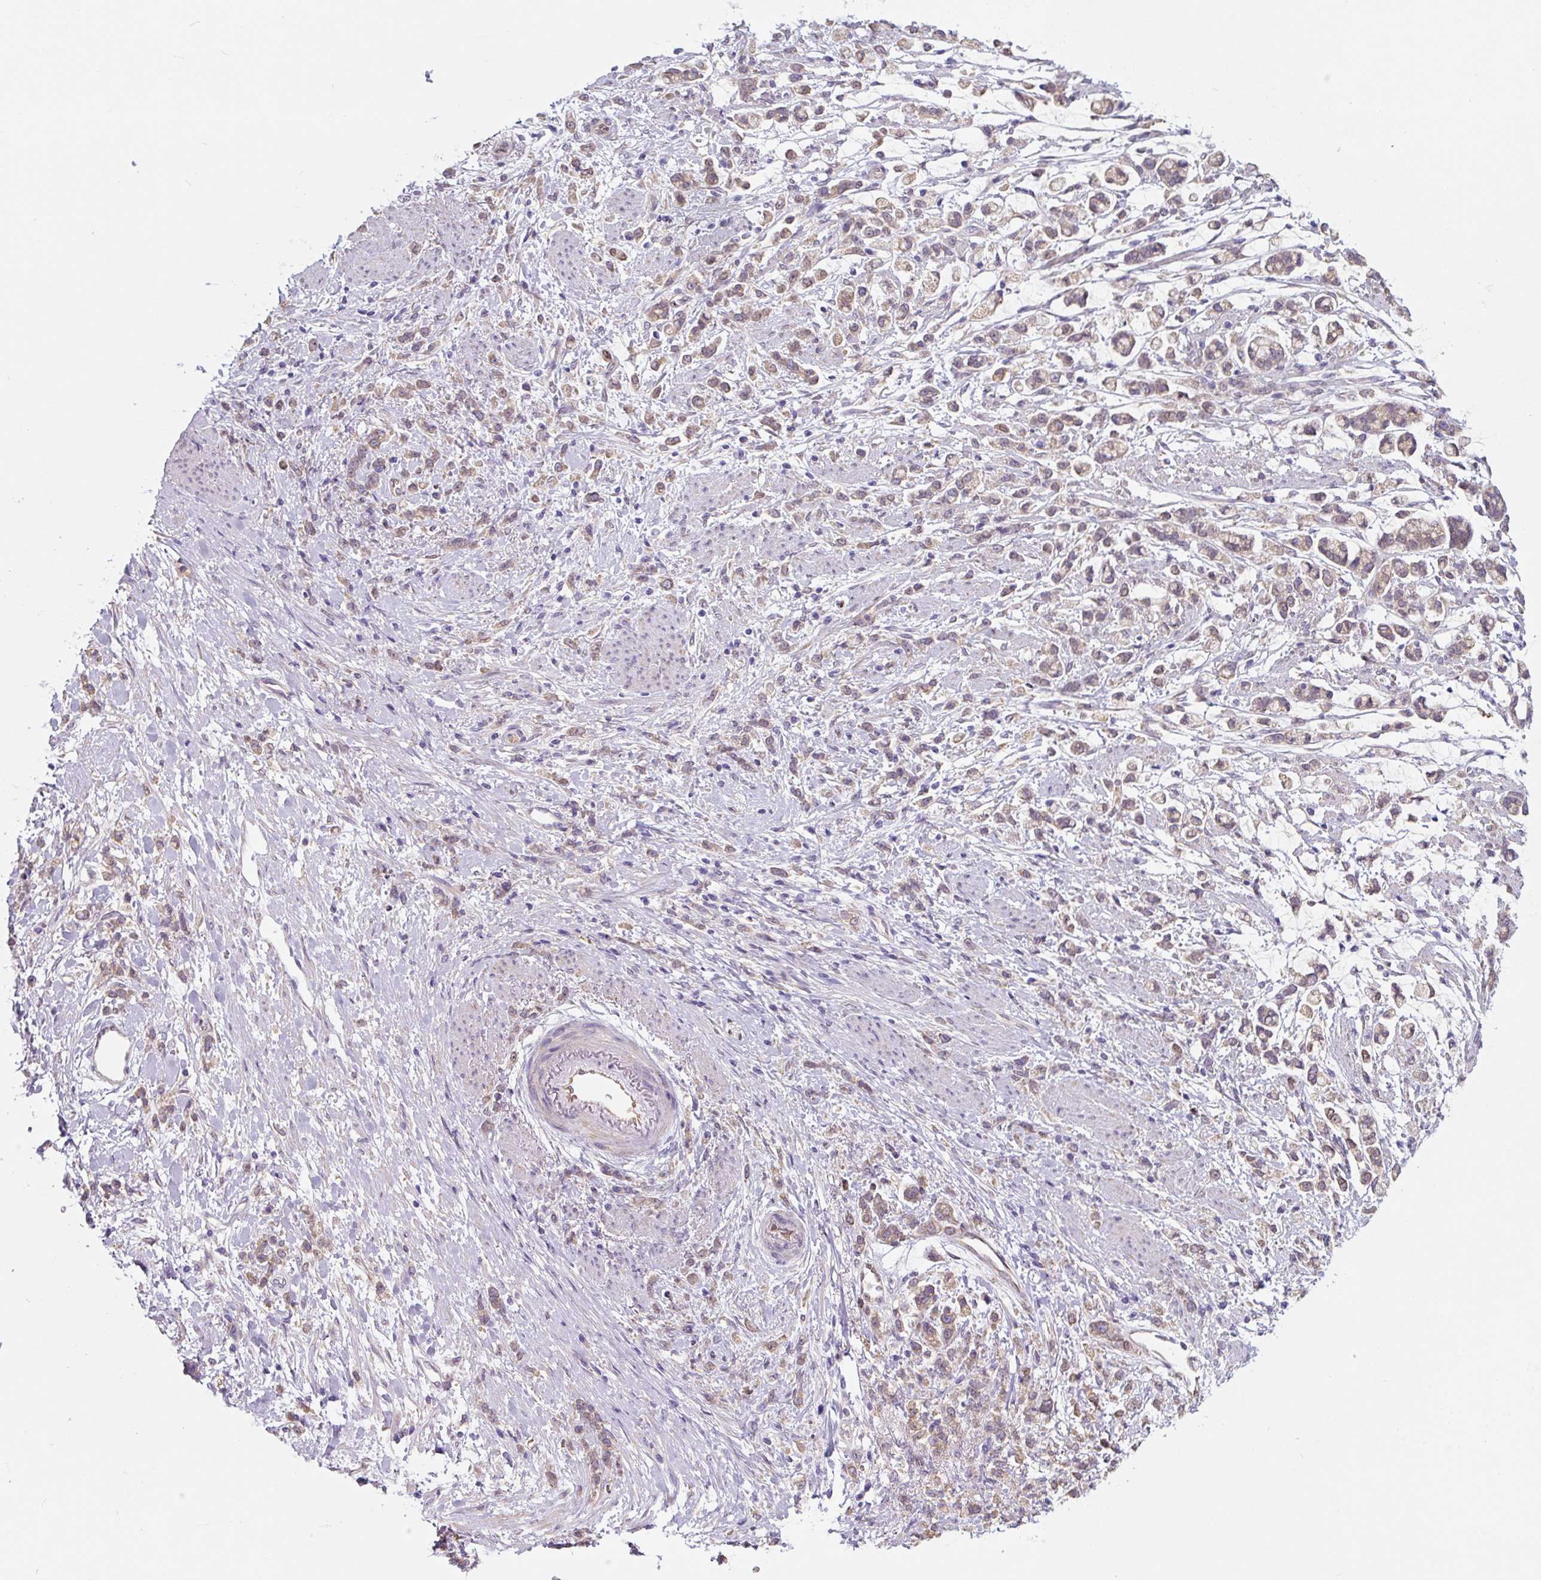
{"staining": {"intensity": "weak", "quantity": ">75%", "location": "cytoplasmic/membranous"}, "tissue": "stomach cancer", "cell_type": "Tumor cells", "image_type": "cancer", "snomed": [{"axis": "morphology", "description": "Adenocarcinoma, NOS"}, {"axis": "topography", "description": "Stomach"}], "caption": "This histopathology image demonstrates IHC staining of human stomach cancer (adenocarcinoma), with low weak cytoplasmic/membranous staining in about >75% of tumor cells.", "gene": "ASRGL1", "patient": {"sex": "female", "age": 60}}